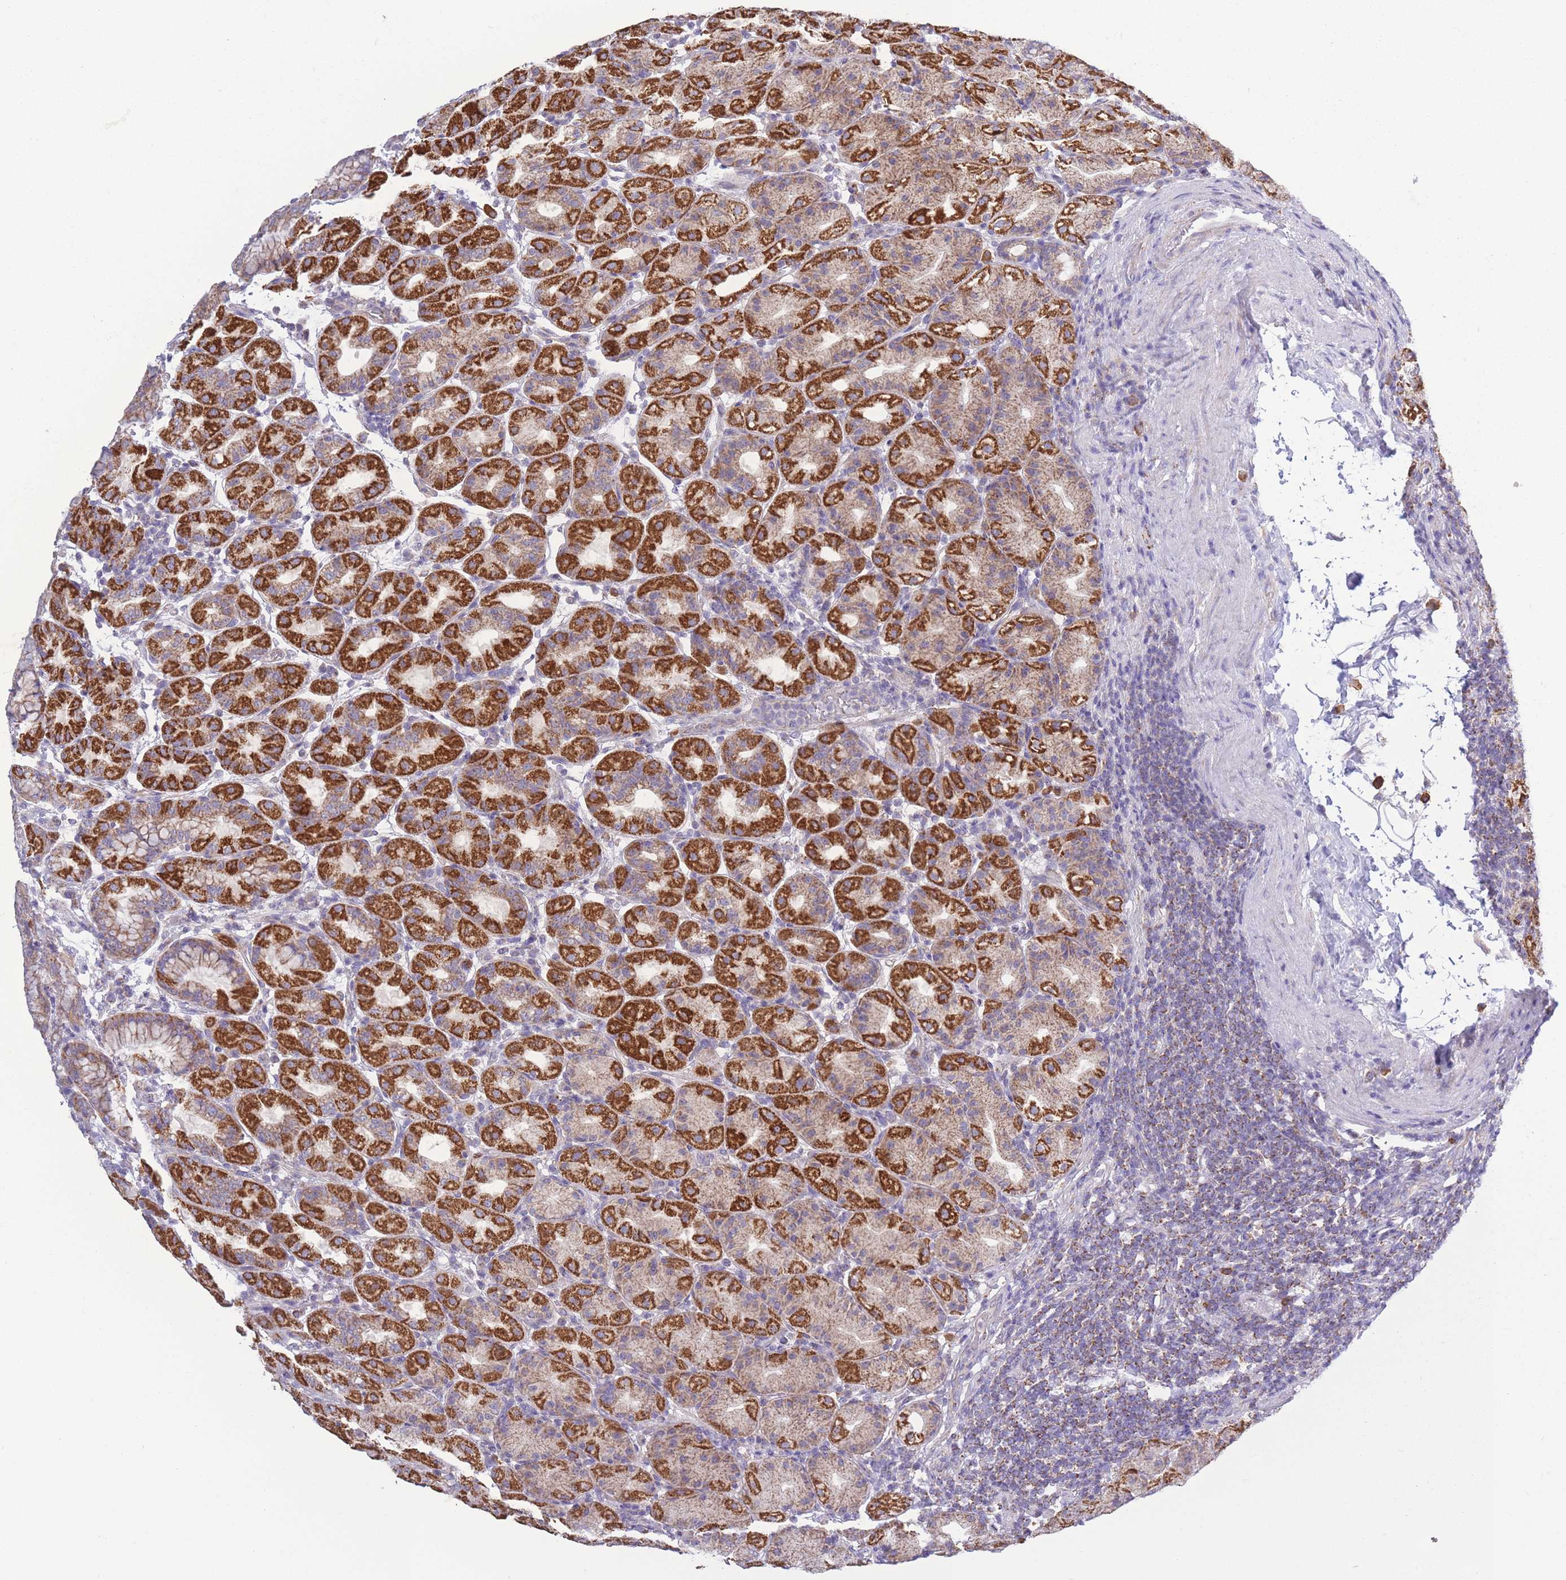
{"staining": {"intensity": "strong", "quantity": "25%-75%", "location": "cytoplasmic/membranous"}, "tissue": "stomach", "cell_type": "Glandular cells", "image_type": "normal", "snomed": [{"axis": "morphology", "description": "Normal tissue, NOS"}, {"axis": "topography", "description": "Stomach"}], "caption": "High-magnification brightfield microscopy of benign stomach stained with DAB (3,3'-diaminobenzidine) (brown) and counterstained with hematoxylin (blue). glandular cells exhibit strong cytoplasmic/membranous expression is seen in approximately25%-75% of cells. (IHC, brightfield microscopy, high magnification).", "gene": "PDHA1", "patient": {"sex": "female", "age": 79}}